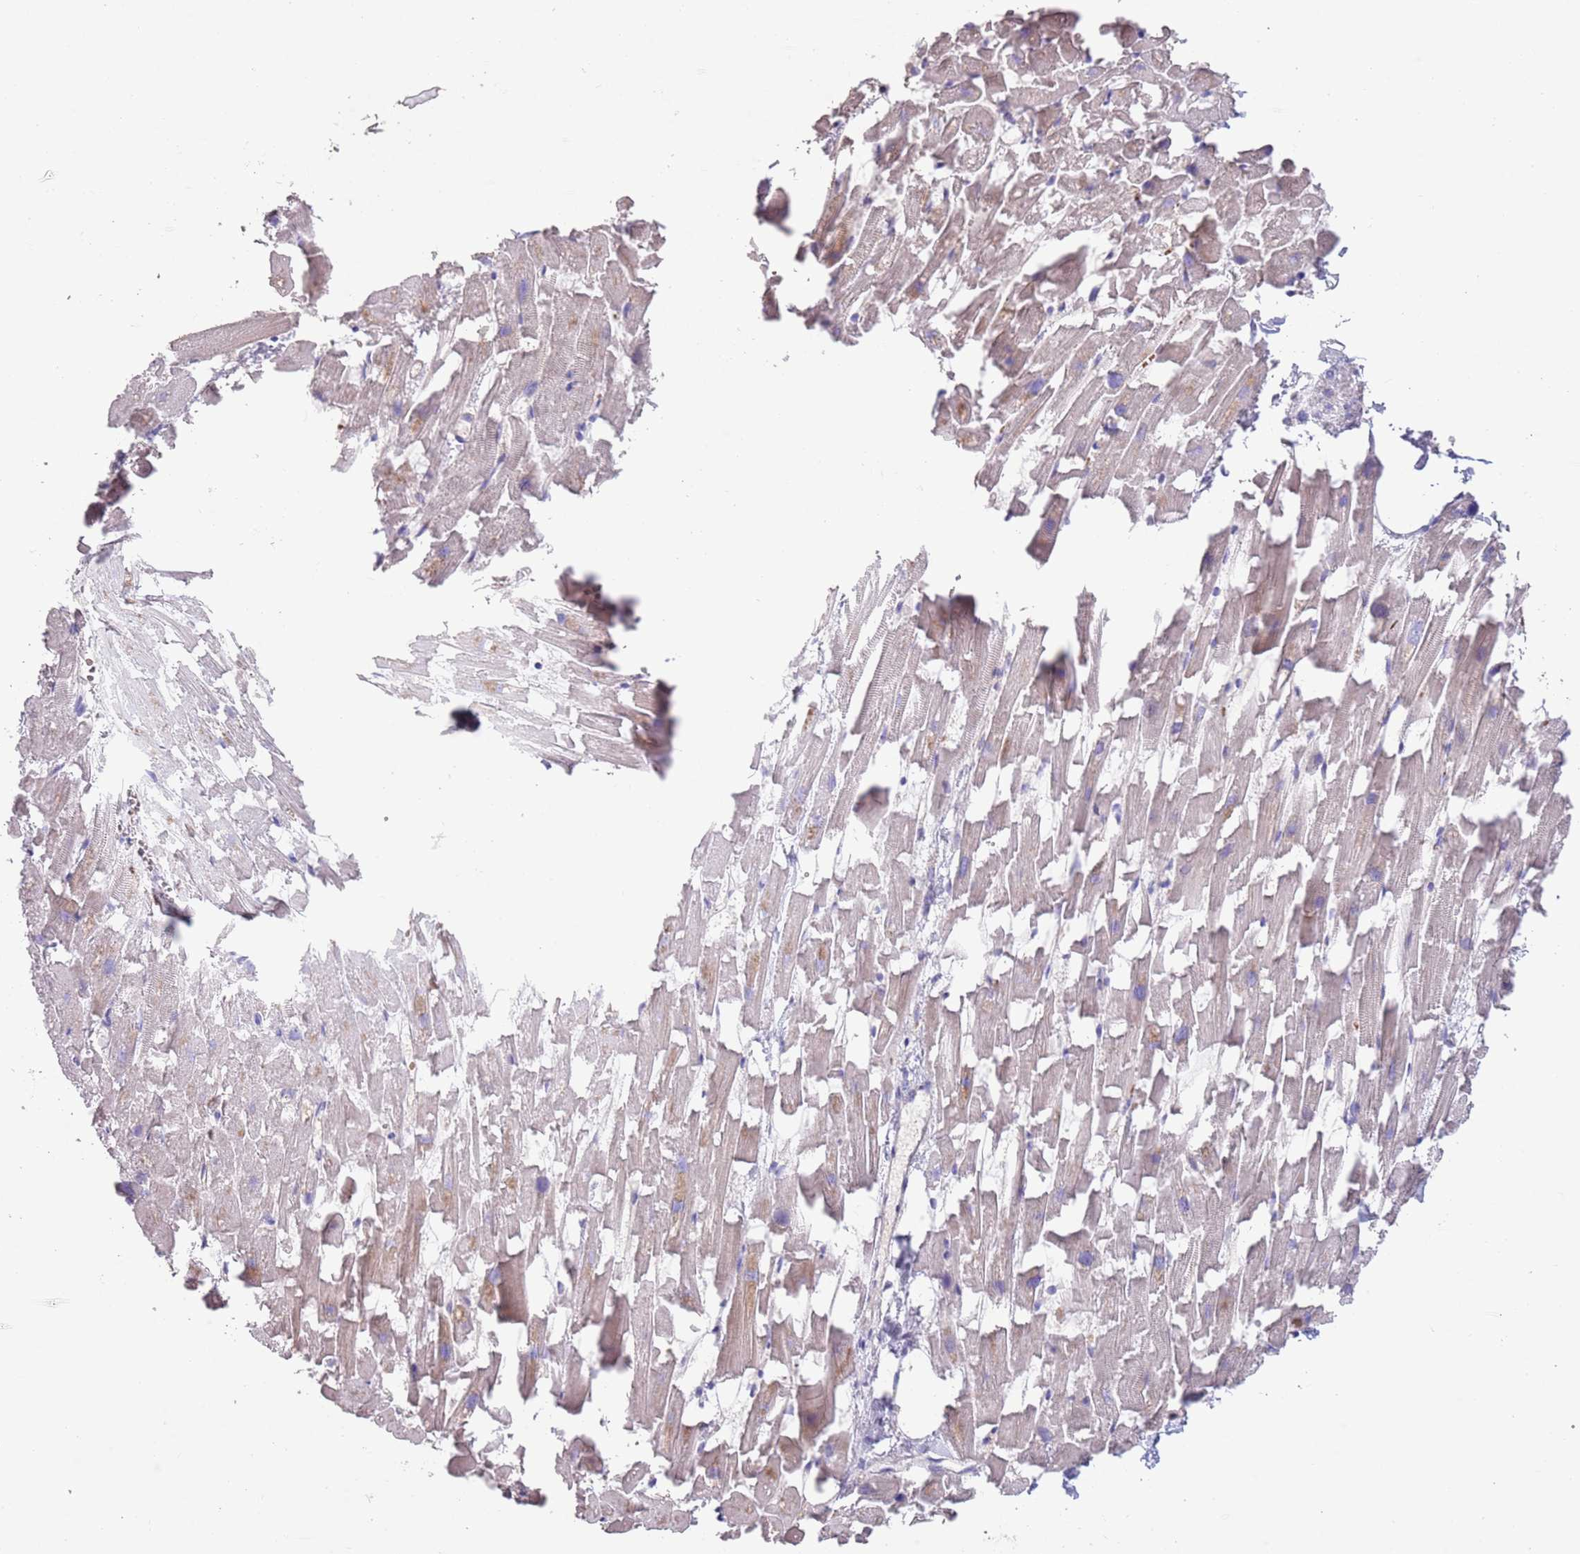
{"staining": {"intensity": "moderate", "quantity": "25%-75%", "location": "cytoplasmic/membranous"}, "tissue": "heart muscle", "cell_type": "Cardiomyocytes", "image_type": "normal", "snomed": [{"axis": "morphology", "description": "Normal tissue, NOS"}, {"axis": "topography", "description": "Heart"}], "caption": "Protein staining of benign heart muscle exhibits moderate cytoplasmic/membranous positivity in approximately 25%-75% of cardiomyocytes.", "gene": "ZNF14", "patient": {"sex": "female", "age": 64}}